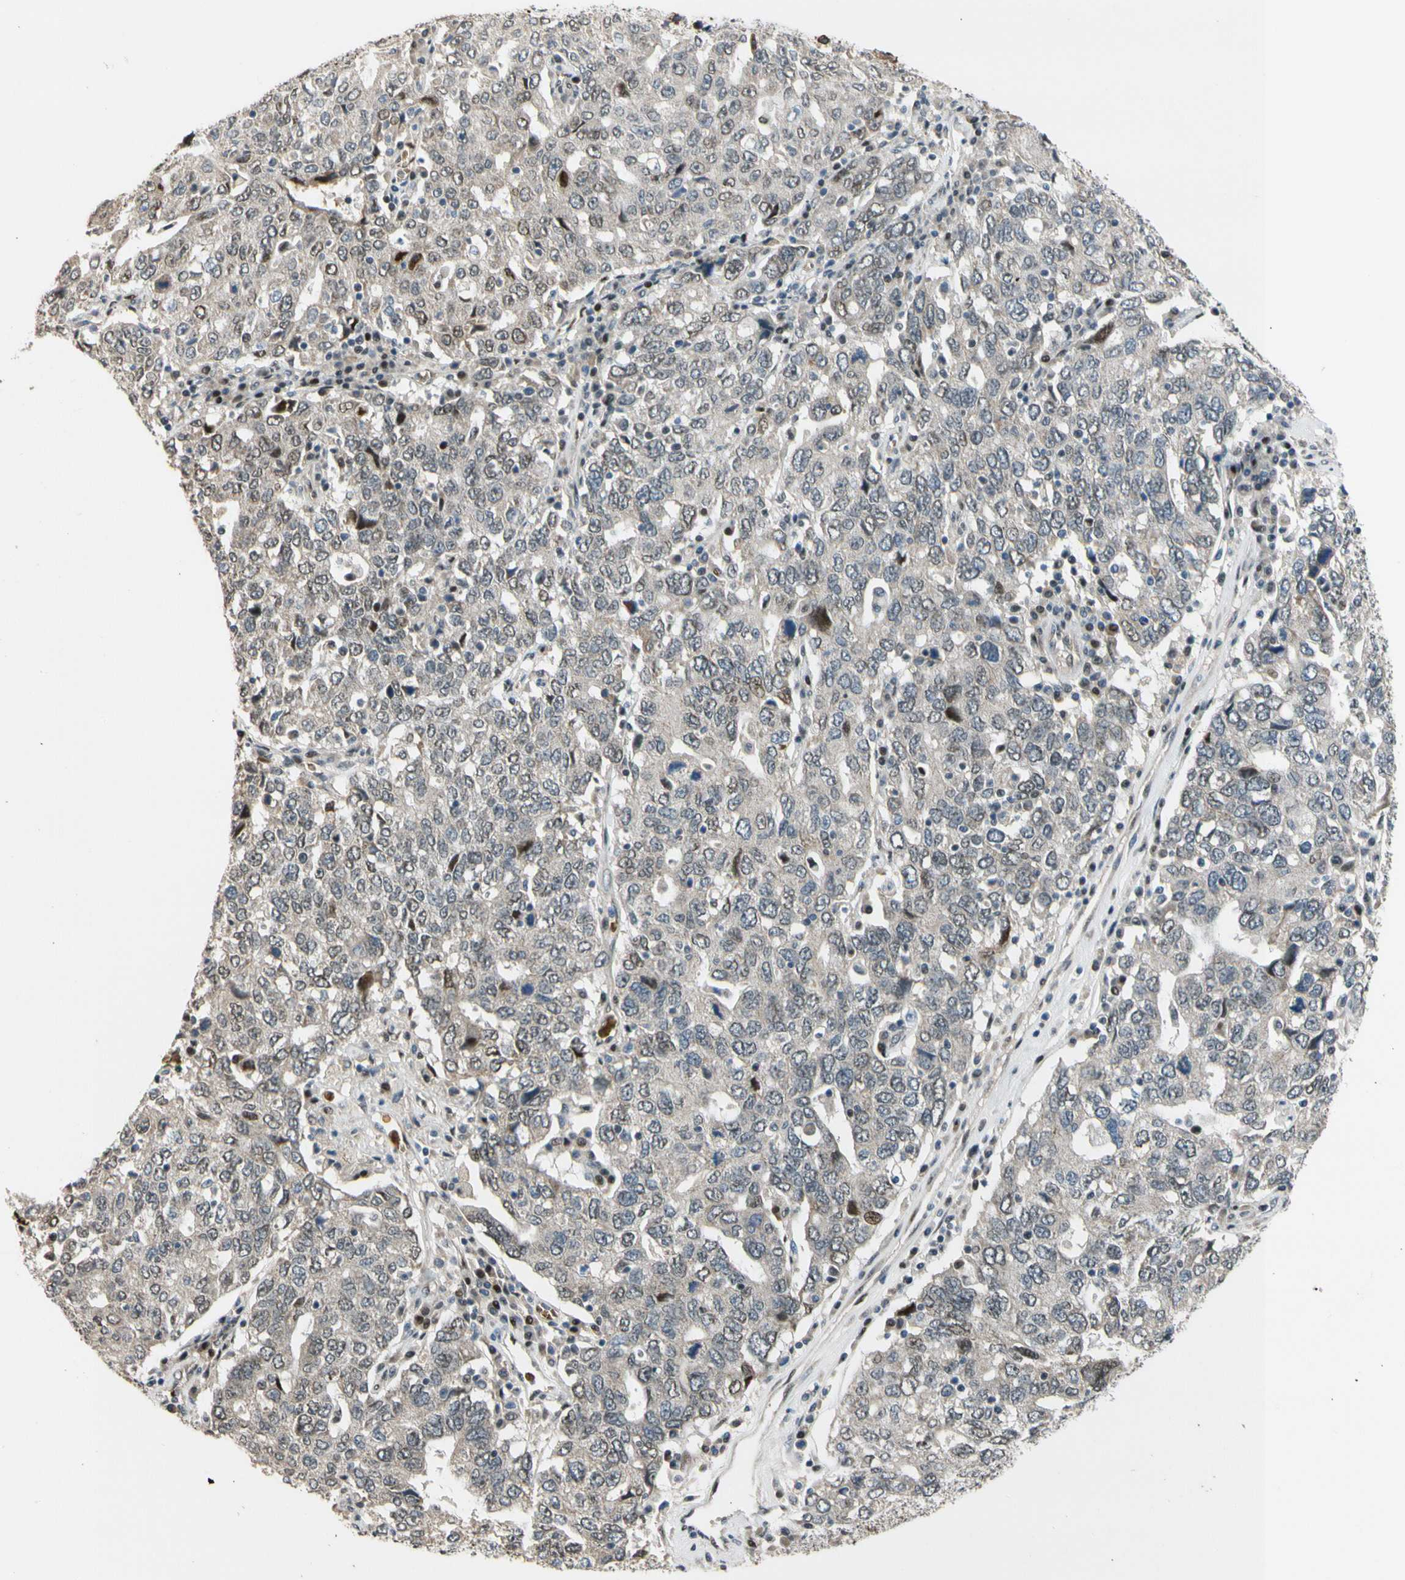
{"staining": {"intensity": "weak", "quantity": "<25%", "location": "nuclear"}, "tissue": "ovarian cancer", "cell_type": "Tumor cells", "image_type": "cancer", "snomed": [{"axis": "morphology", "description": "Carcinoma, endometroid"}, {"axis": "topography", "description": "Ovary"}], "caption": "Tumor cells show no significant staining in ovarian endometroid carcinoma.", "gene": "ZNF184", "patient": {"sex": "female", "age": 62}}